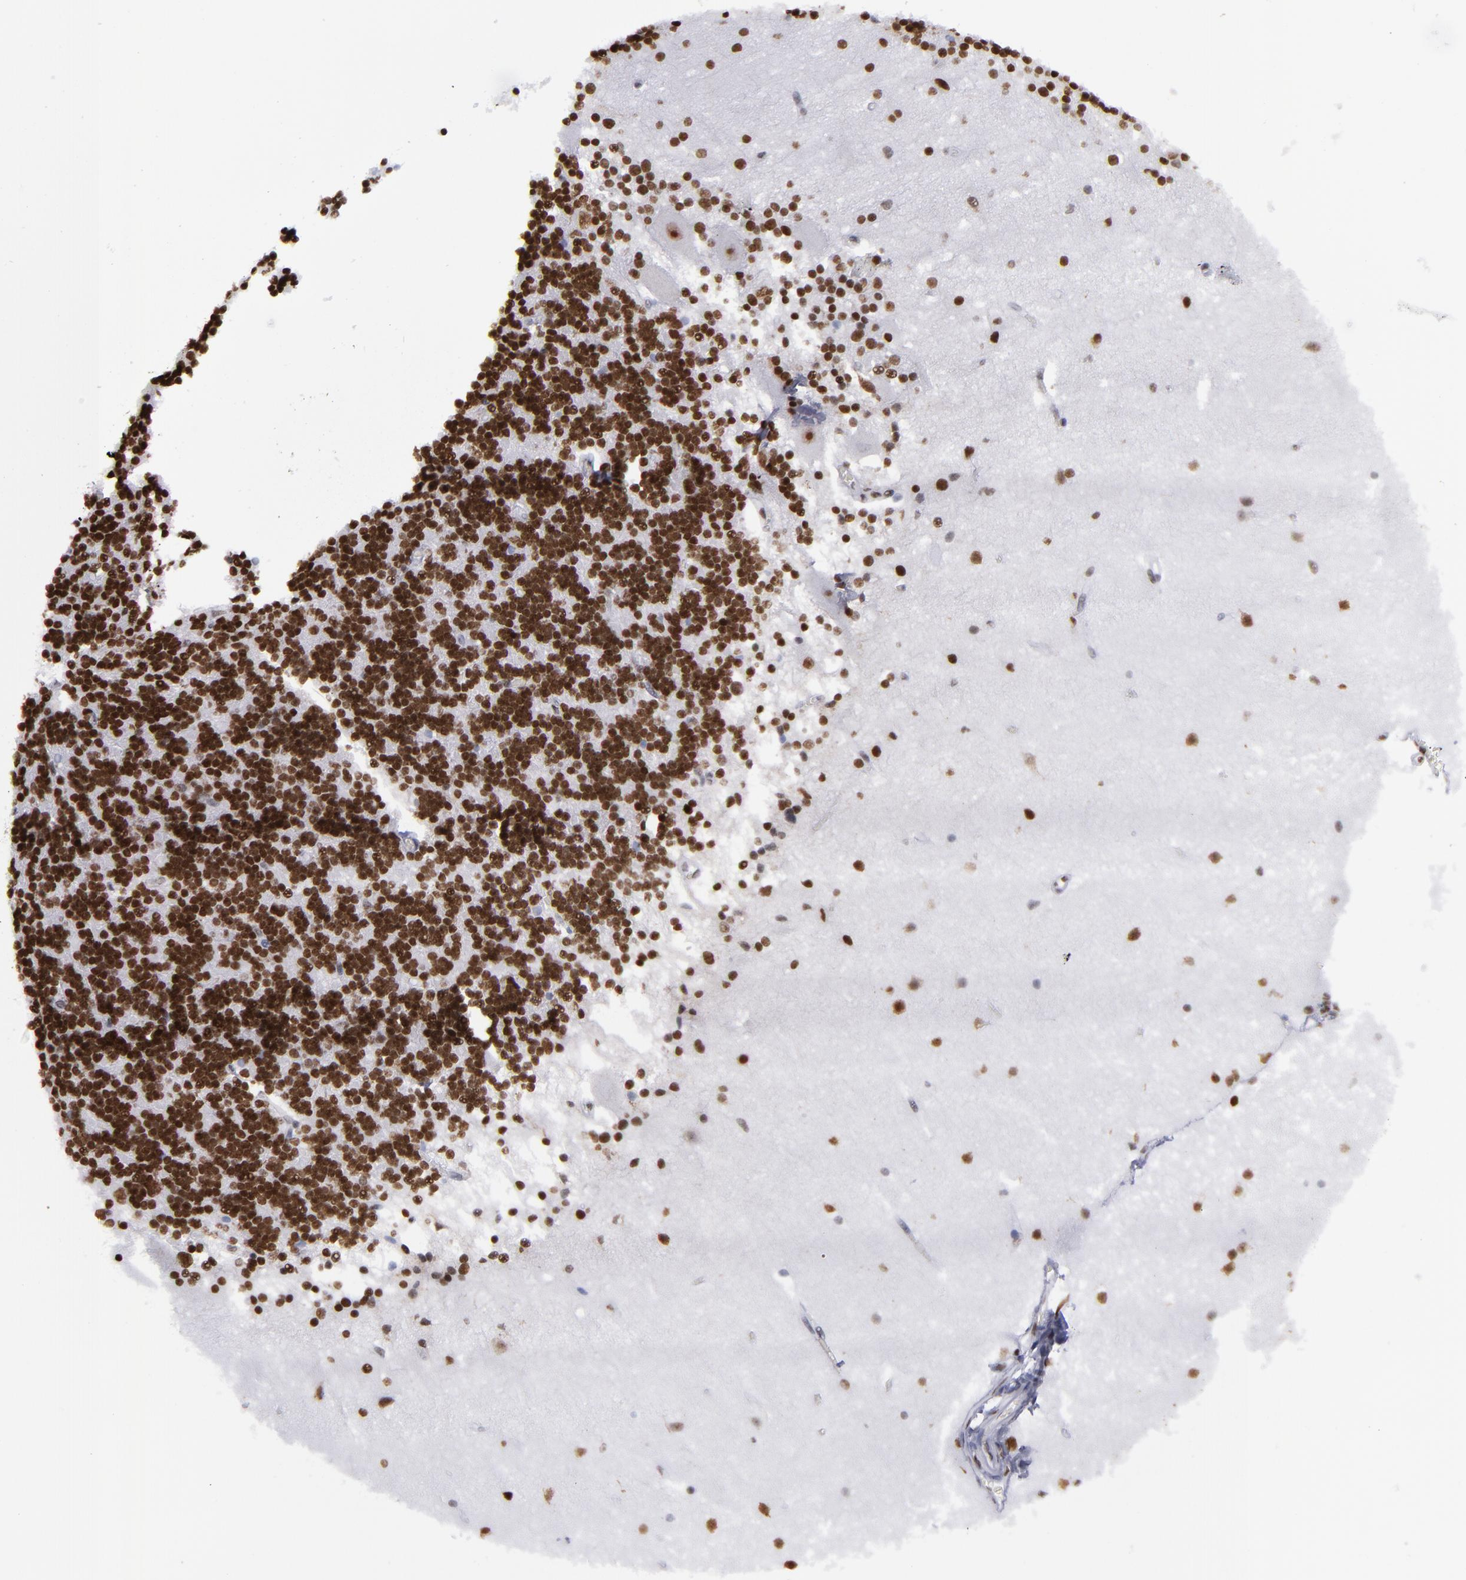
{"staining": {"intensity": "strong", "quantity": ">75%", "location": "nuclear"}, "tissue": "cerebellum", "cell_type": "Cells in granular layer", "image_type": "normal", "snomed": [{"axis": "morphology", "description": "Normal tissue, NOS"}, {"axis": "topography", "description": "Cerebellum"}], "caption": "Human cerebellum stained for a protein (brown) exhibits strong nuclear positive expression in about >75% of cells in granular layer.", "gene": "TERF2", "patient": {"sex": "female", "age": 54}}